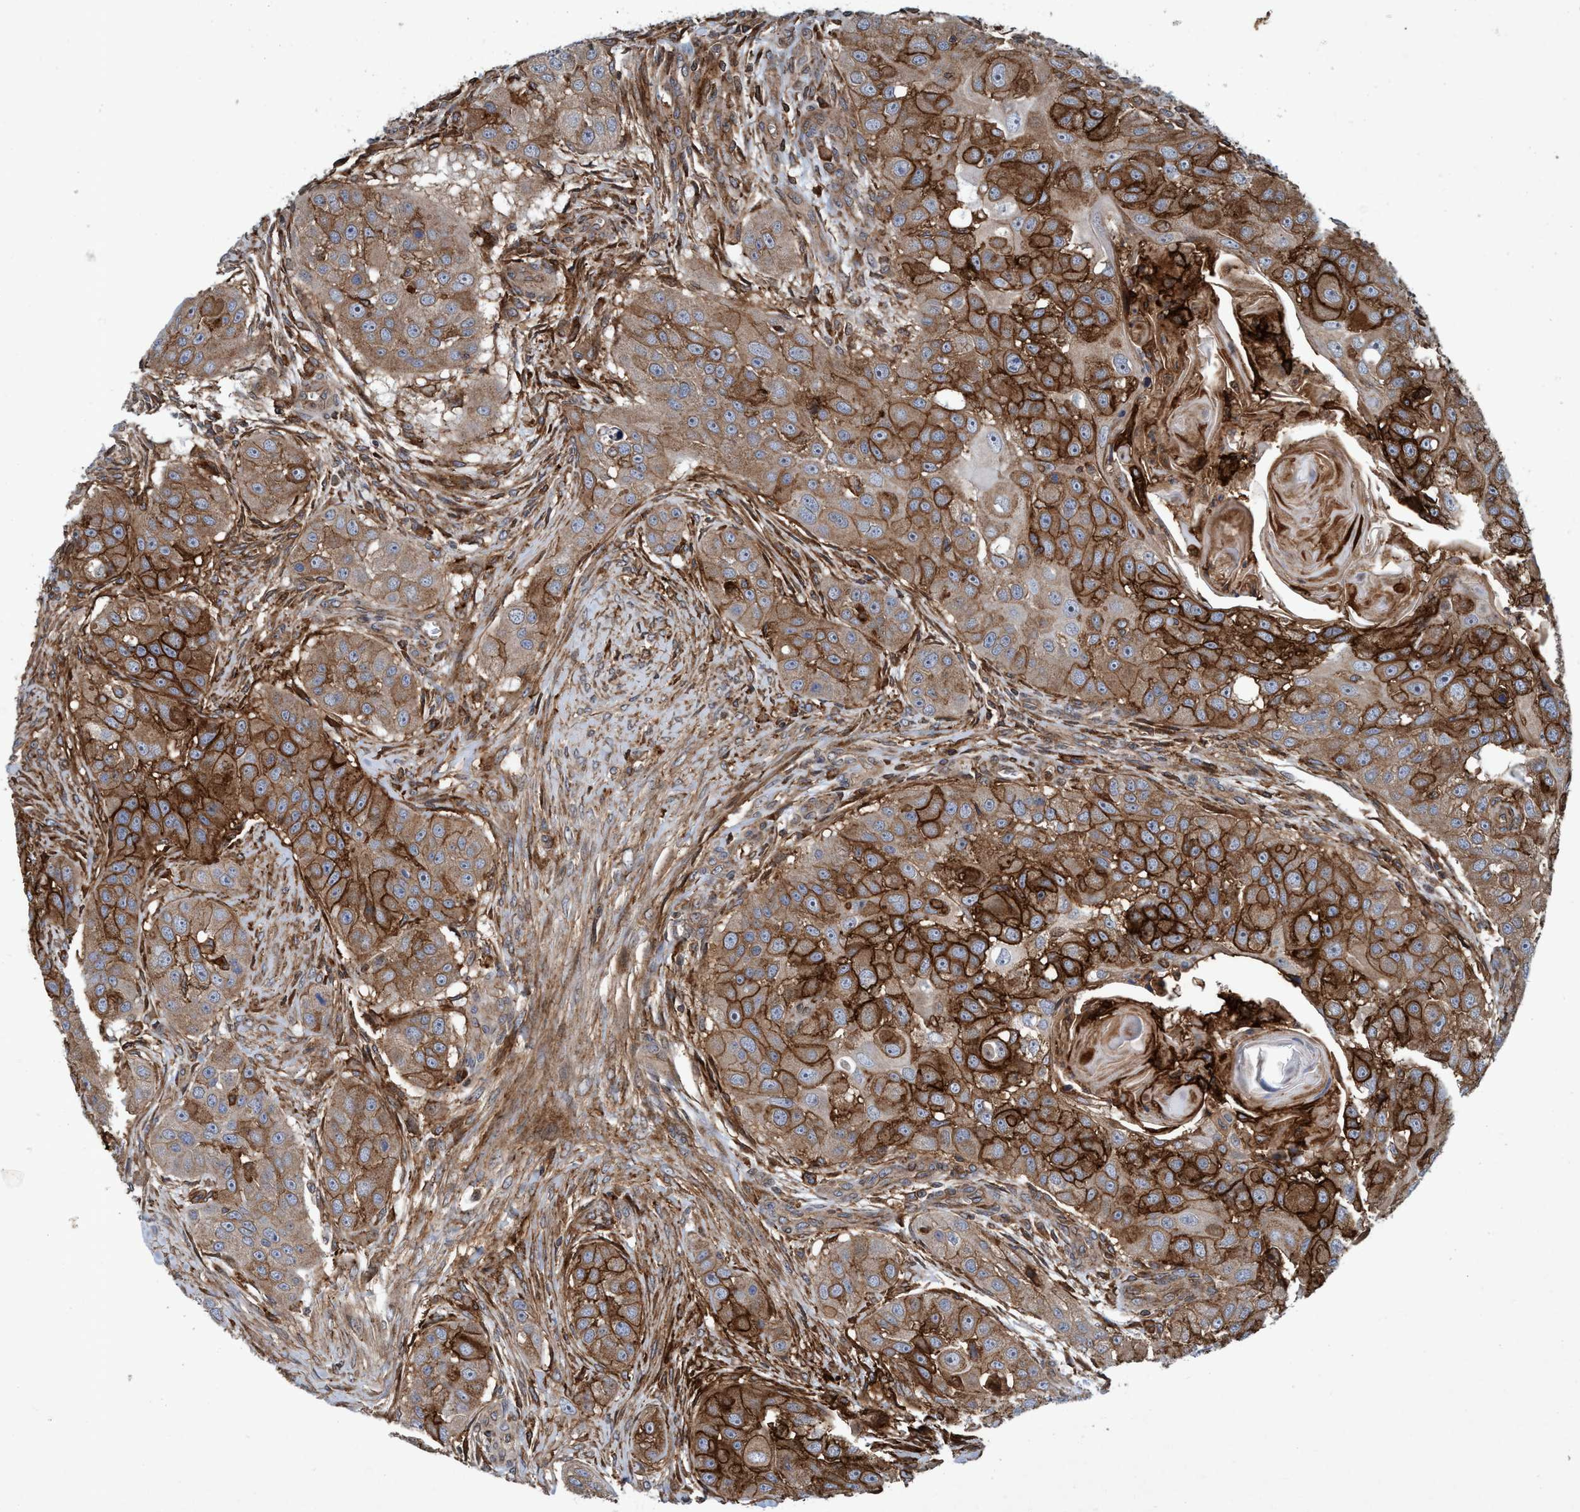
{"staining": {"intensity": "moderate", "quantity": ">75%", "location": "cytoplasmic/membranous"}, "tissue": "head and neck cancer", "cell_type": "Tumor cells", "image_type": "cancer", "snomed": [{"axis": "morphology", "description": "Normal tissue, NOS"}, {"axis": "morphology", "description": "Squamous cell carcinoma, NOS"}, {"axis": "topography", "description": "Skeletal muscle"}, {"axis": "topography", "description": "Head-Neck"}], "caption": "IHC (DAB) staining of head and neck cancer (squamous cell carcinoma) exhibits moderate cytoplasmic/membranous protein staining in about >75% of tumor cells.", "gene": "SLC16A3", "patient": {"sex": "male", "age": 51}}